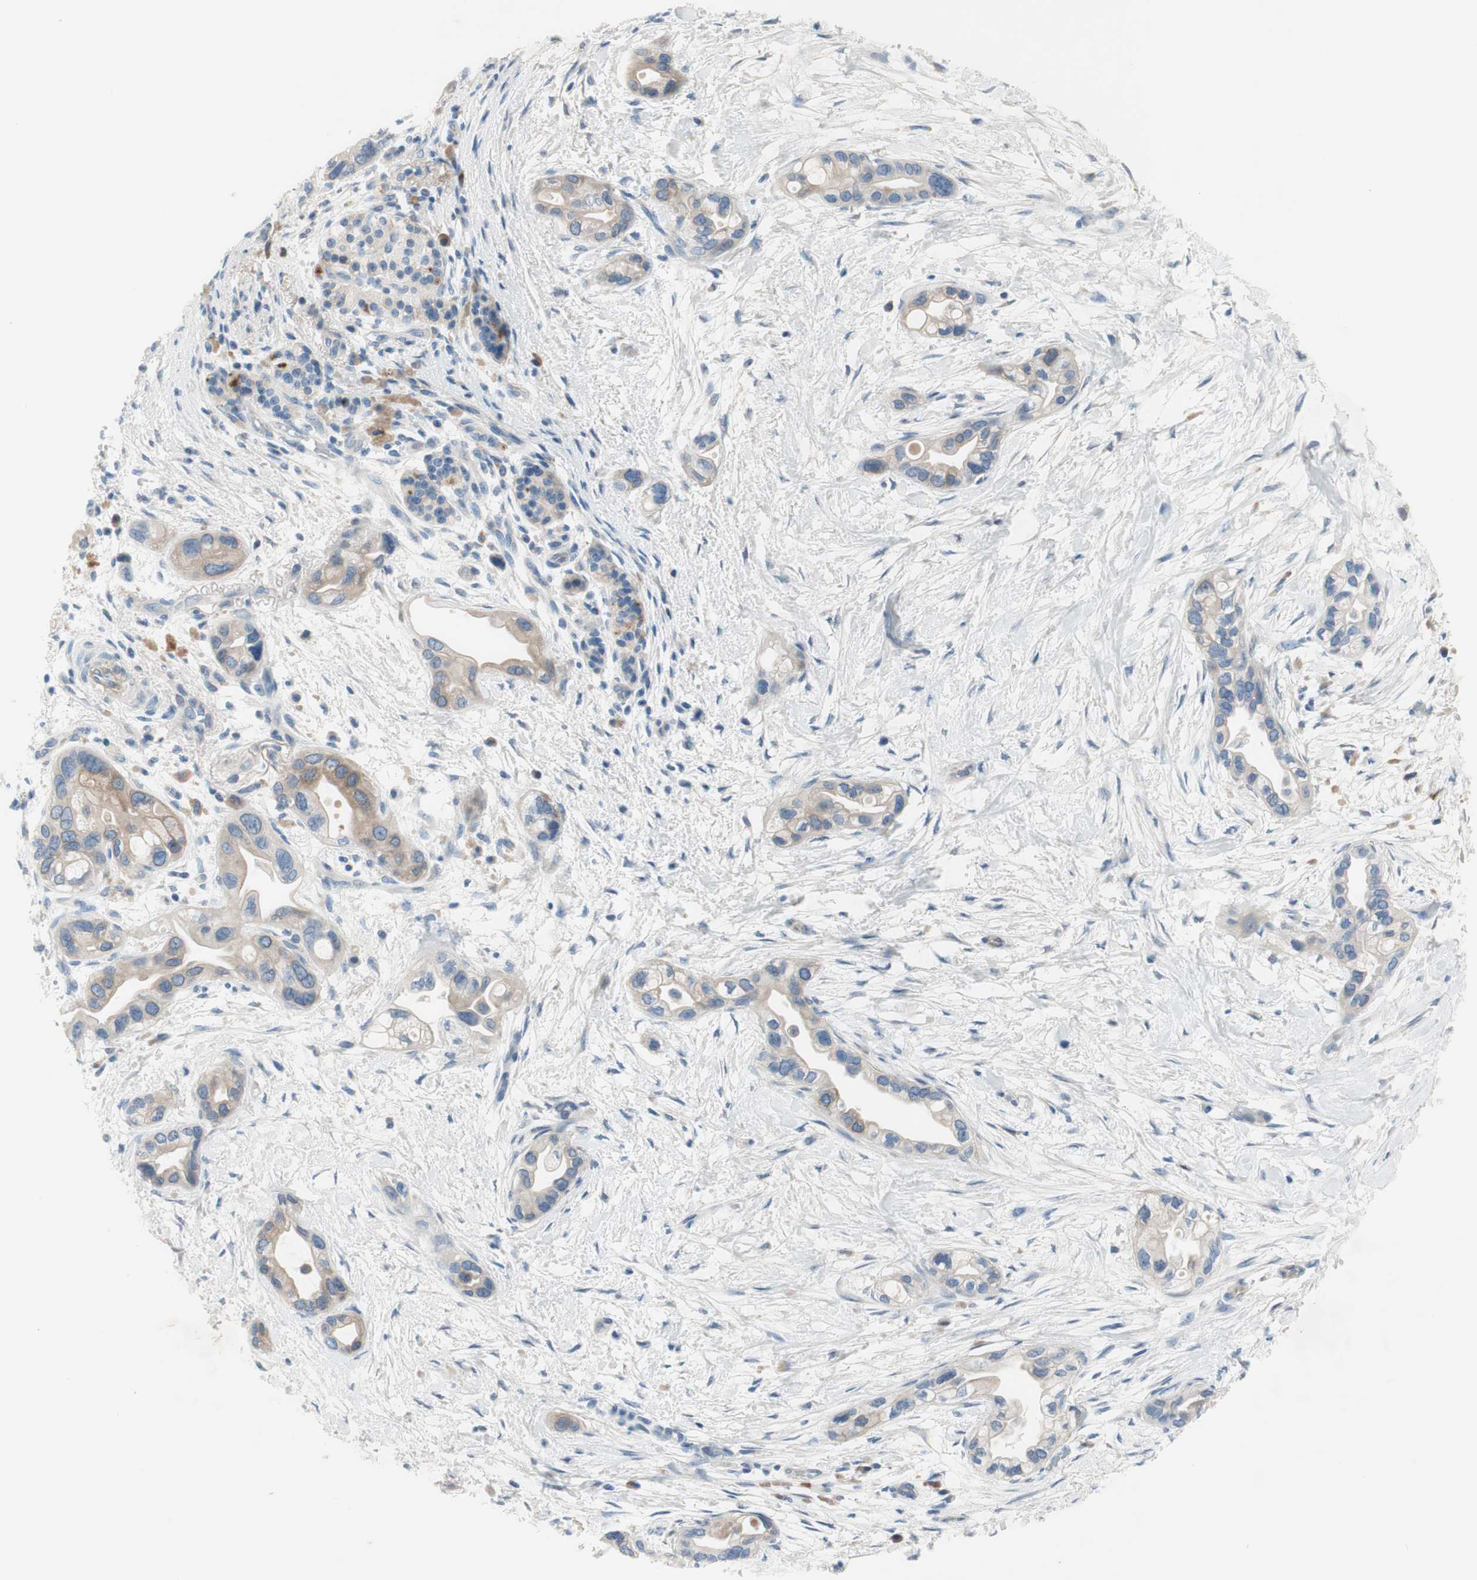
{"staining": {"intensity": "weak", "quantity": "<25%", "location": "cytoplasmic/membranous"}, "tissue": "pancreatic cancer", "cell_type": "Tumor cells", "image_type": "cancer", "snomed": [{"axis": "morphology", "description": "Adenocarcinoma, NOS"}, {"axis": "topography", "description": "Pancreas"}], "caption": "Immunohistochemistry photomicrograph of human adenocarcinoma (pancreatic) stained for a protein (brown), which demonstrates no positivity in tumor cells.", "gene": "FDFT1", "patient": {"sex": "female", "age": 77}}